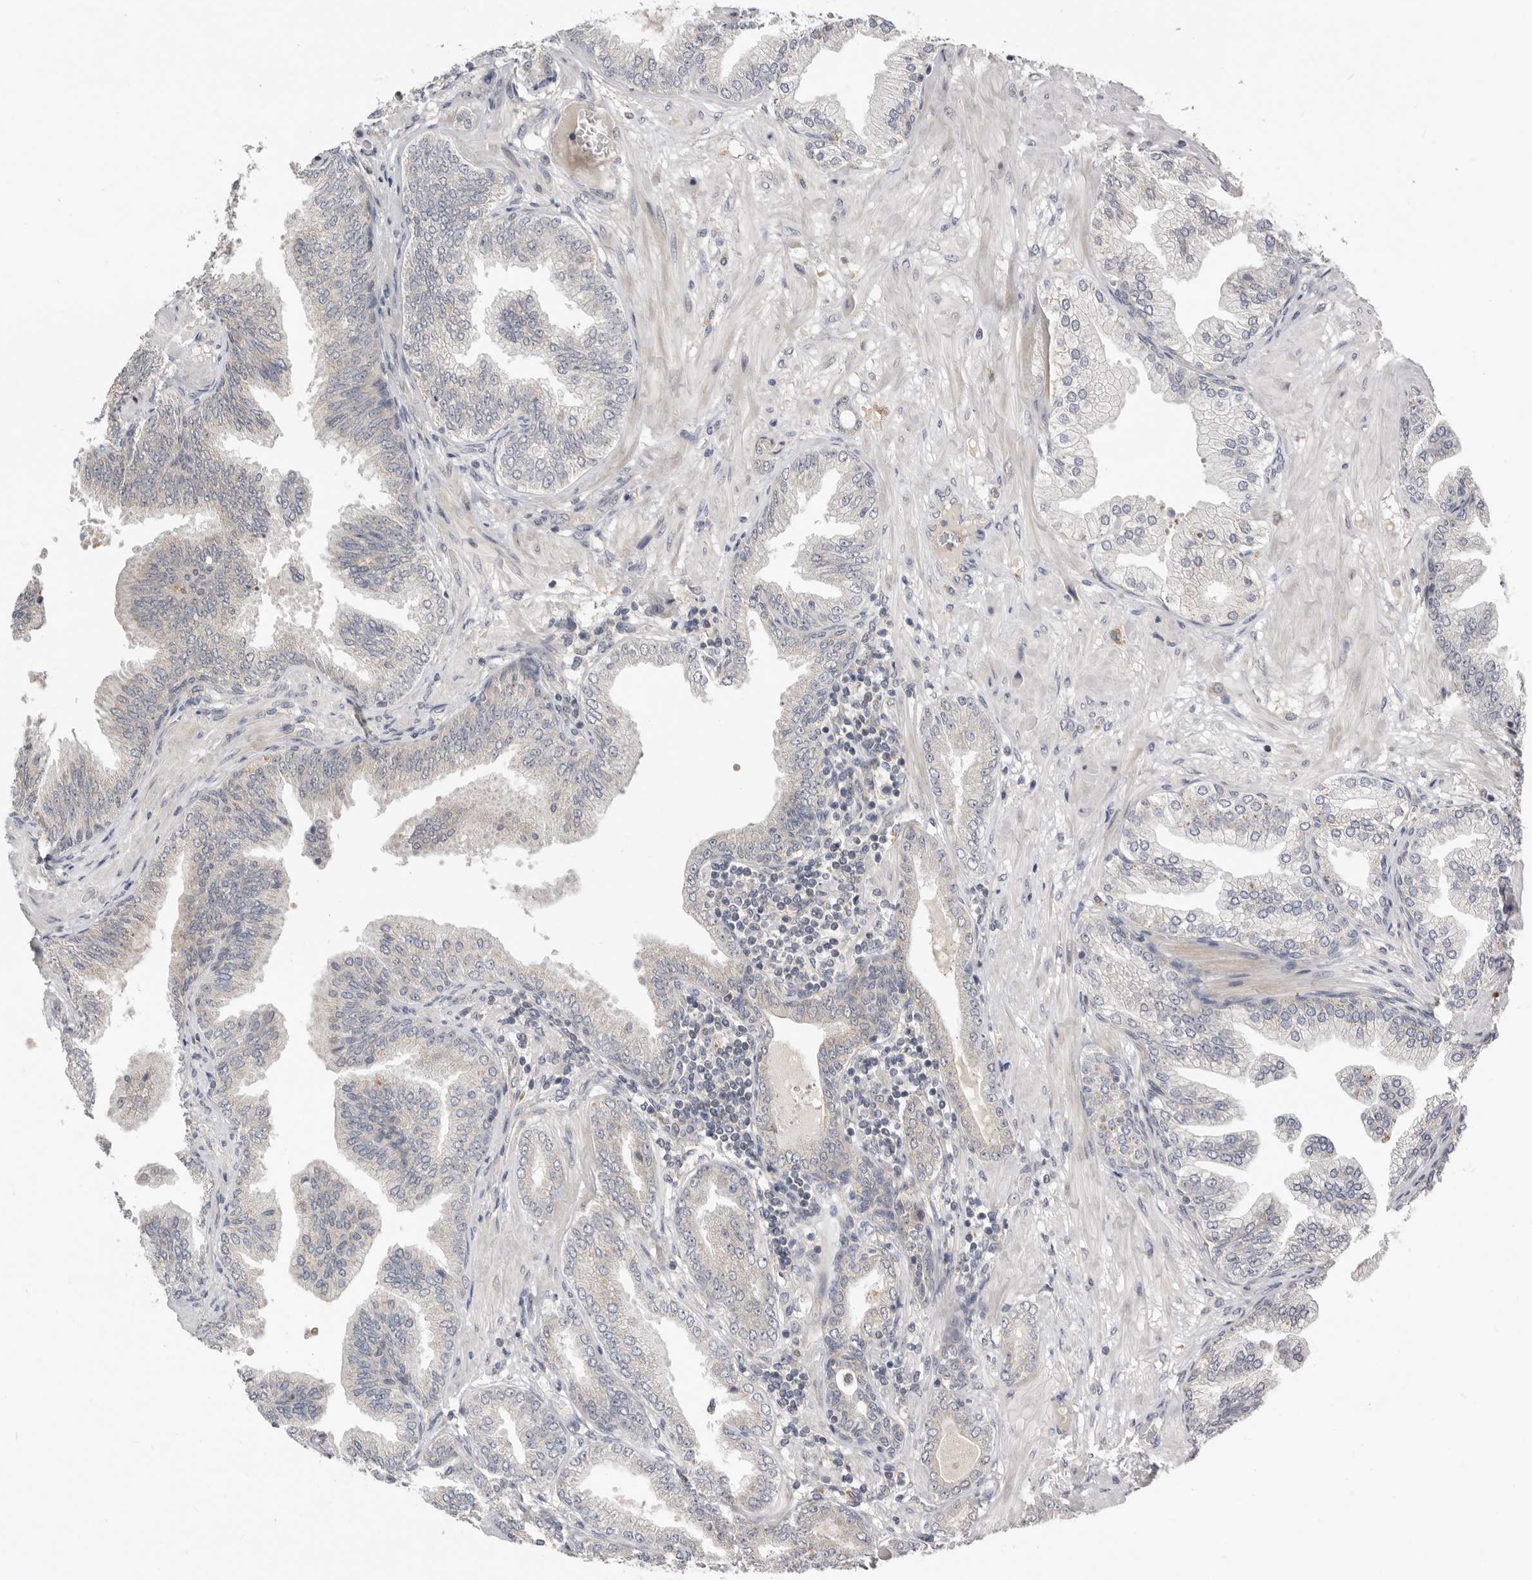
{"staining": {"intensity": "negative", "quantity": "none", "location": "none"}, "tissue": "prostate cancer", "cell_type": "Tumor cells", "image_type": "cancer", "snomed": [{"axis": "morphology", "description": "Adenocarcinoma, Low grade"}, {"axis": "topography", "description": "Prostate"}], "caption": "Prostate cancer stained for a protein using immunohistochemistry (IHC) shows no positivity tumor cells.", "gene": "BRCA2", "patient": {"sex": "male", "age": 63}}